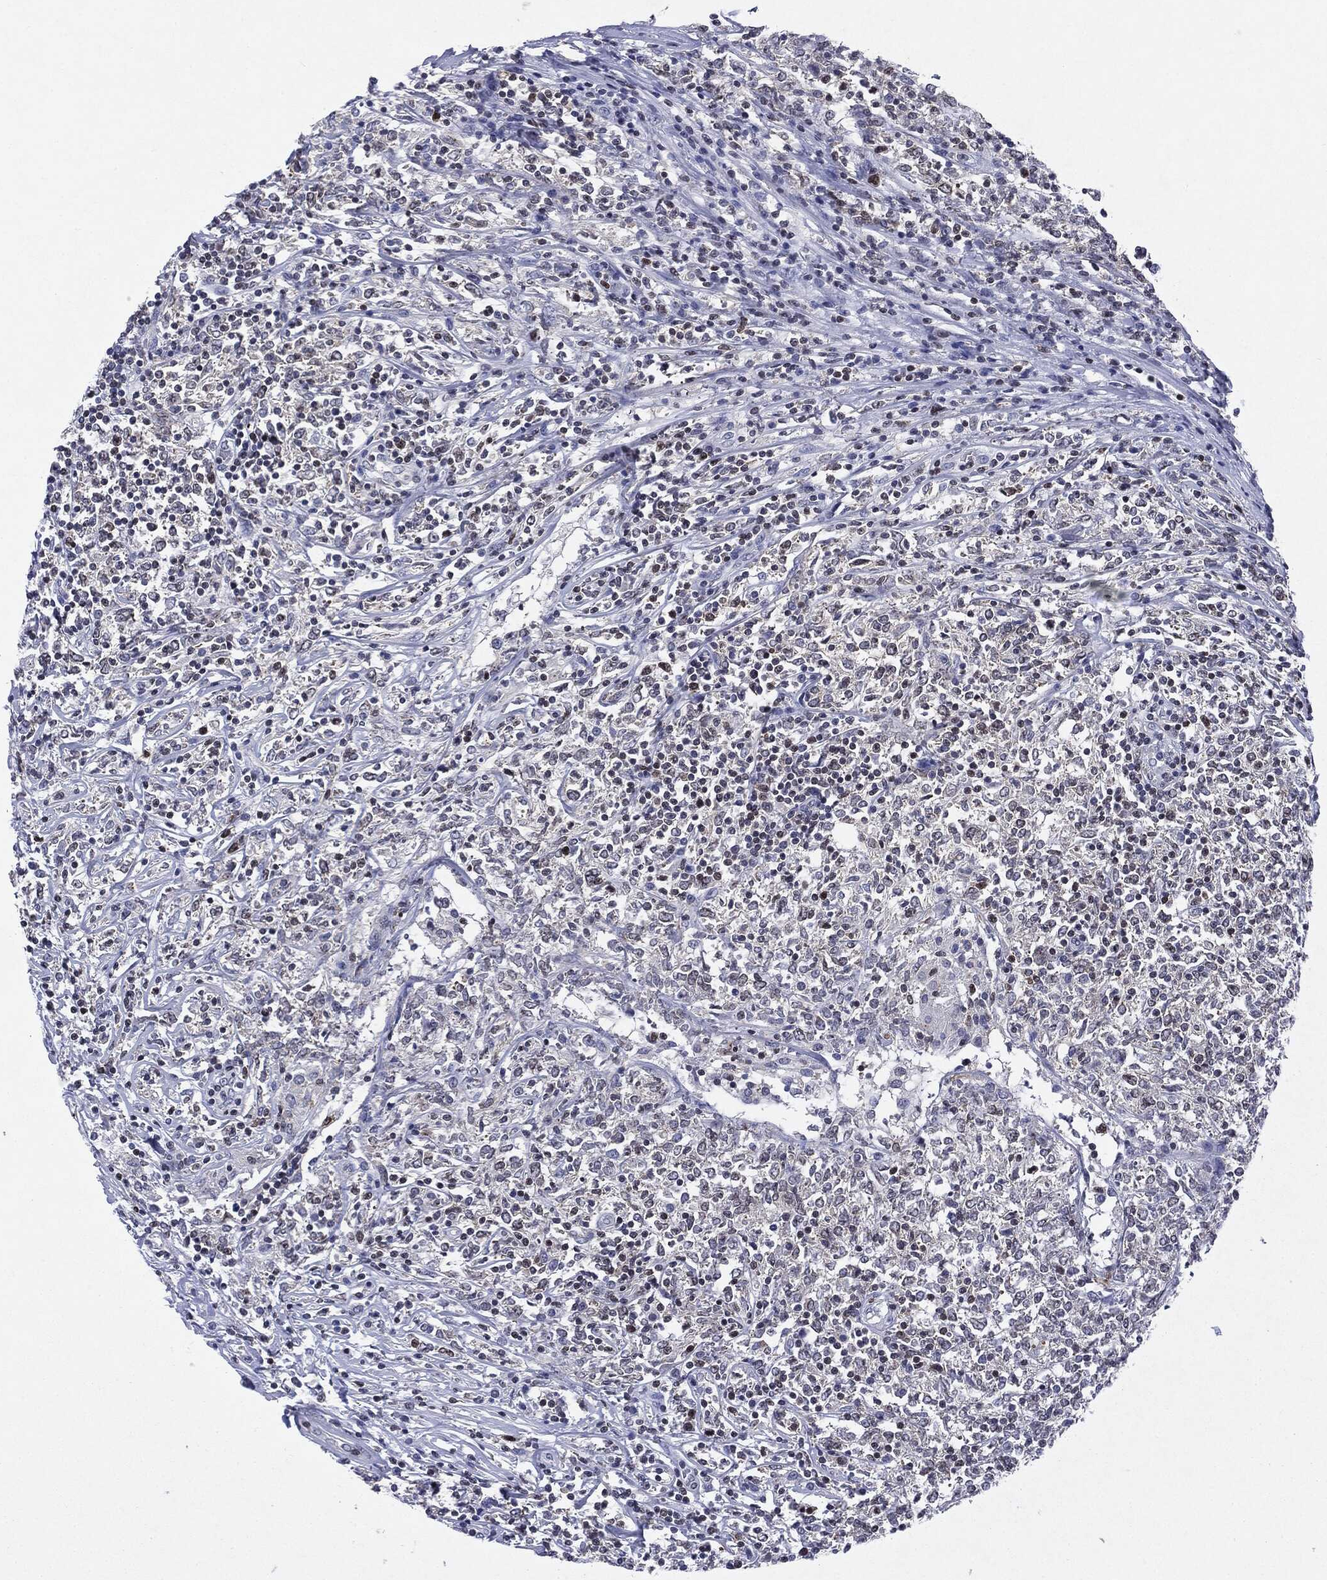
{"staining": {"intensity": "negative", "quantity": "none", "location": "none"}, "tissue": "lymphoma", "cell_type": "Tumor cells", "image_type": "cancer", "snomed": [{"axis": "morphology", "description": "Malignant lymphoma, non-Hodgkin's type, High grade"}, {"axis": "topography", "description": "Lymph node"}], "caption": "Immunohistochemistry of human lymphoma displays no expression in tumor cells.", "gene": "KIF2C", "patient": {"sex": "female", "age": 84}}